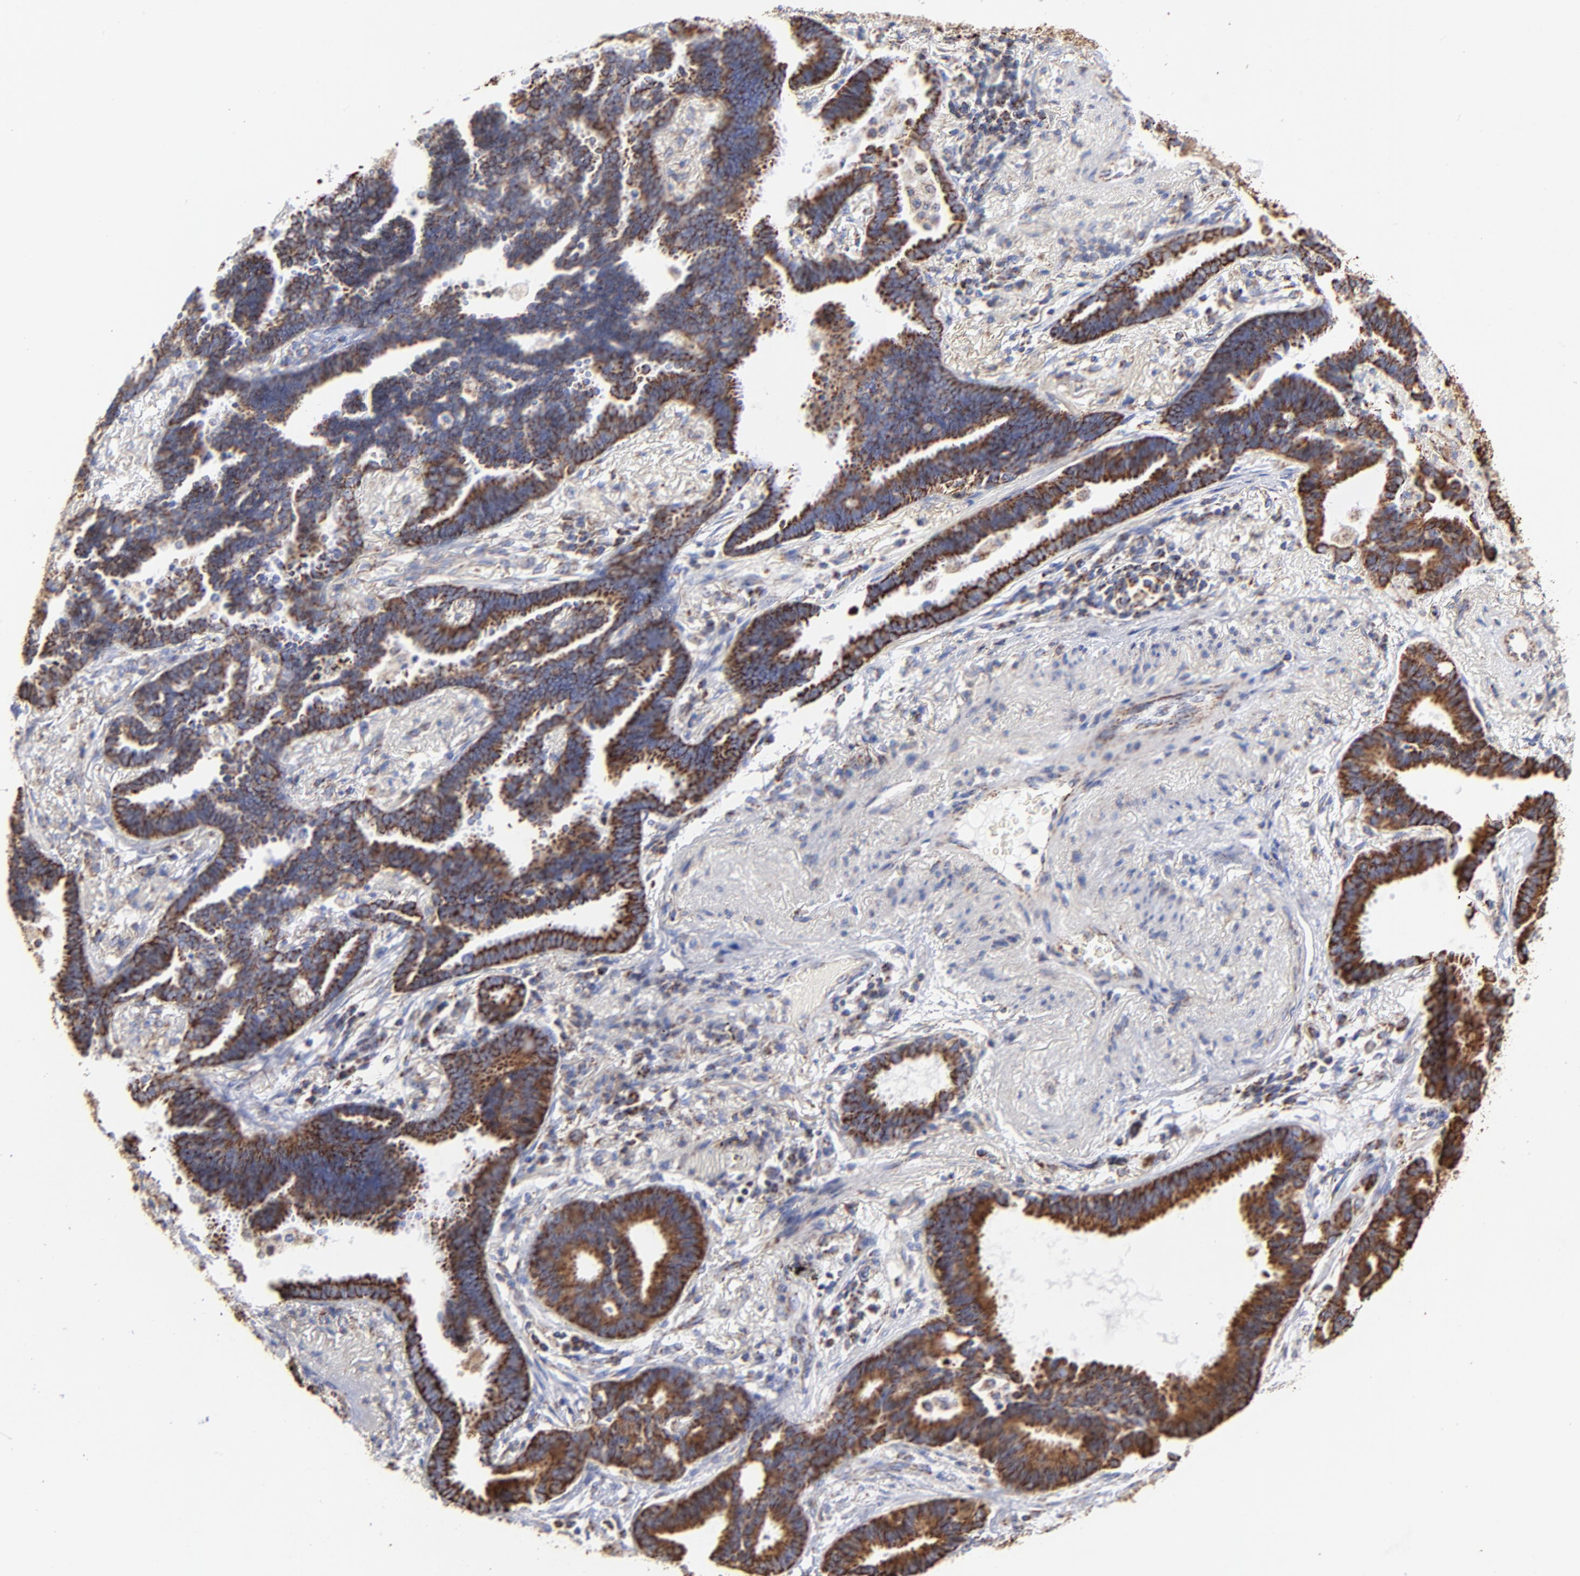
{"staining": {"intensity": "strong", "quantity": ">75%", "location": "cytoplasmic/membranous"}, "tissue": "lung cancer", "cell_type": "Tumor cells", "image_type": "cancer", "snomed": [{"axis": "morphology", "description": "Adenocarcinoma, NOS"}, {"axis": "topography", "description": "Lung"}], "caption": "Immunohistochemistry staining of adenocarcinoma (lung), which reveals high levels of strong cytoplasmic/membranous expression in about >75% of tumor cells indicating strong cytoplasmic/membranous protein staining. The staining was performed using DAB (brown) for protein detection and nuclei were counterstained in hematoxylin (blue).", "gene": "PHB1", "patient": {"sex": "female", "age": 64}}